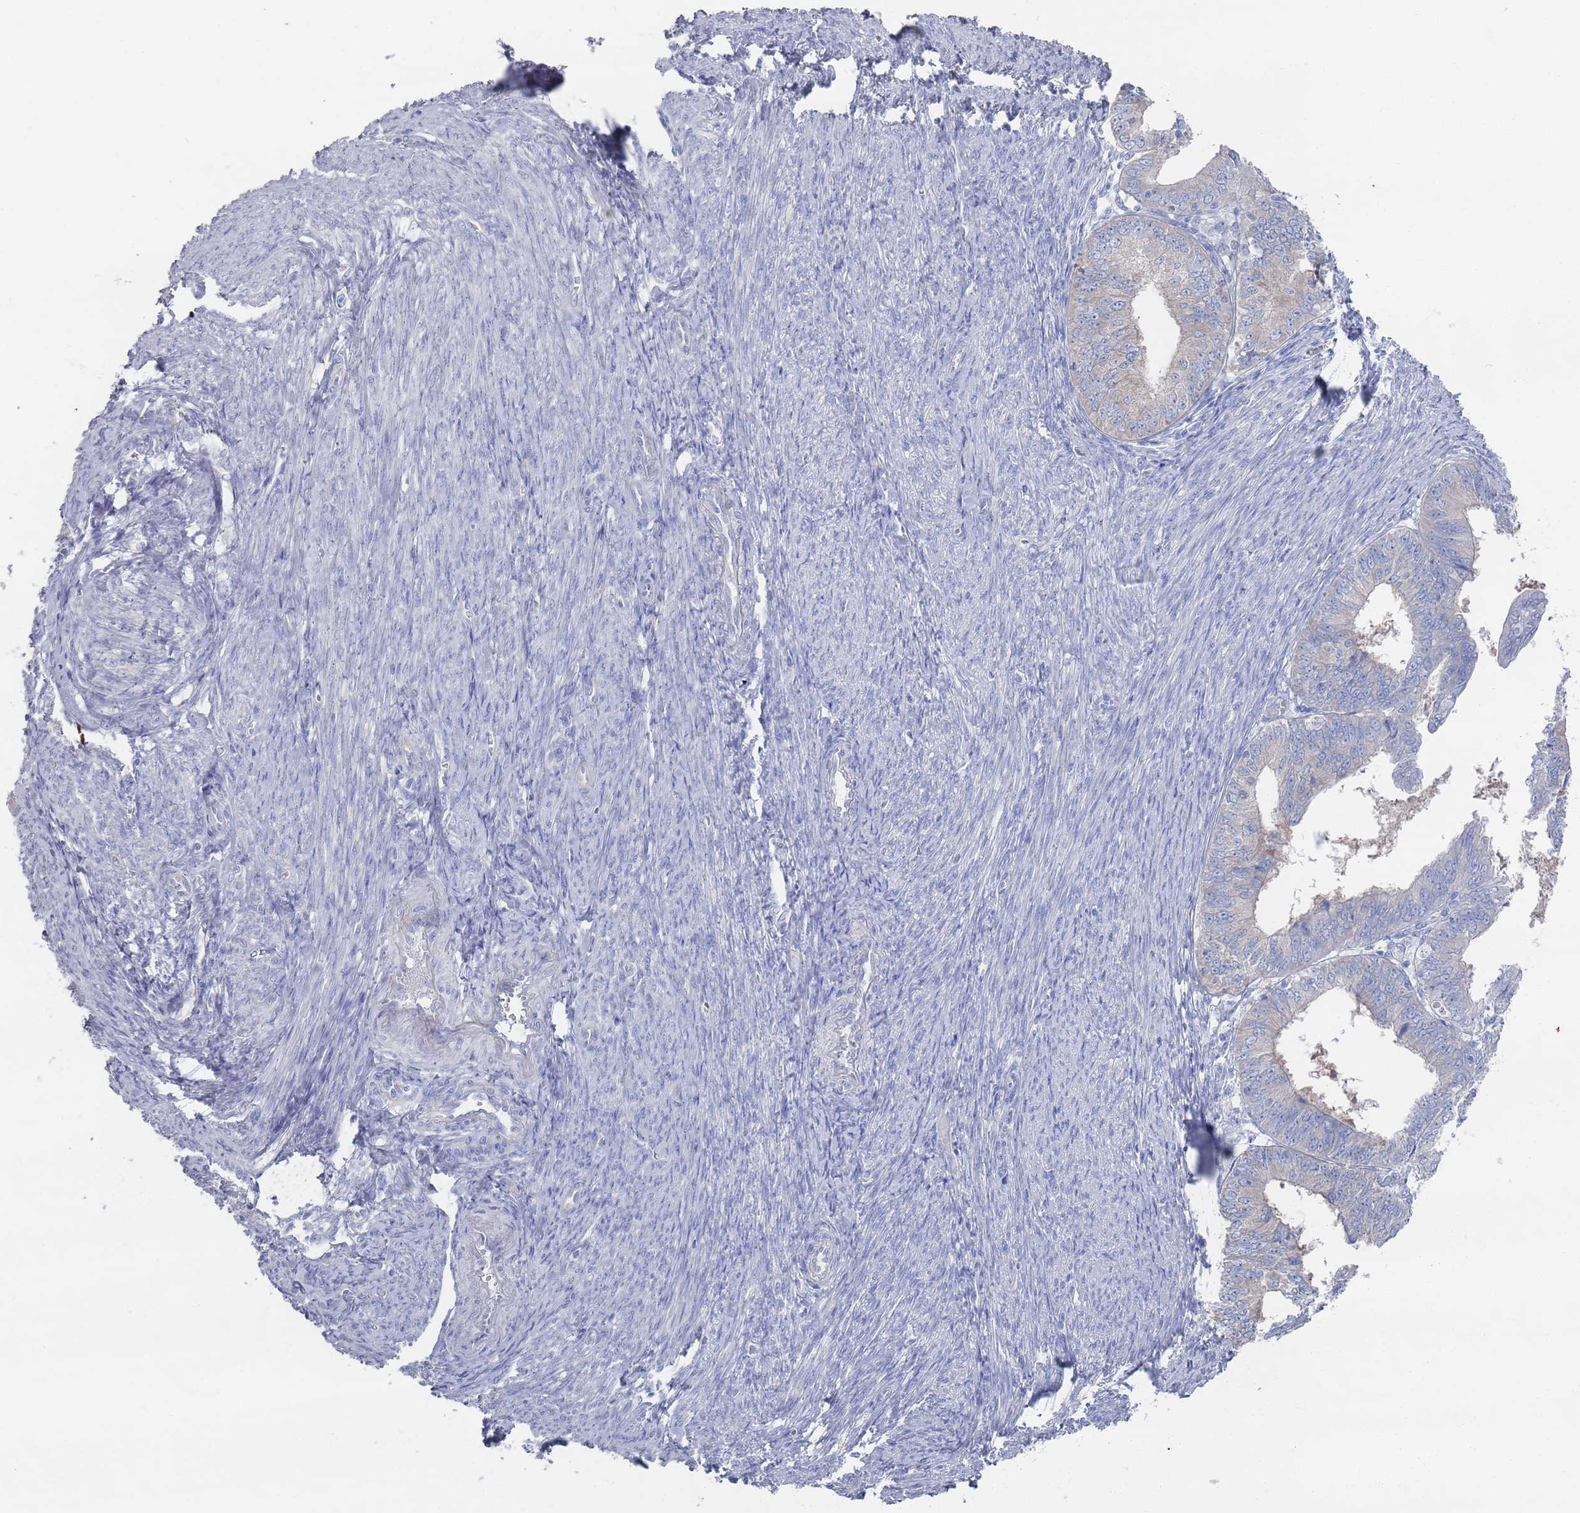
{"staining": {"intensity": "weak", "quantity": "<25%", "location": "cytoplasmic/membranous"}, "tissue": "endometrial cancer", "cell_type": "Tumor cells", "image_type": "cancer", "snomed": [{"axis": "morphology", "description": "Adenocarcinoma, NOS"}, {"axis": "topography", "description": "Endometrium"}], "caption": "Endometrial cancer (adenocarcinoma) was stained to show a protein in brown. There is no significant staining in tumor cells.", "gene": "TMCO3", "patient": {"sex": "female", "age": 56}}